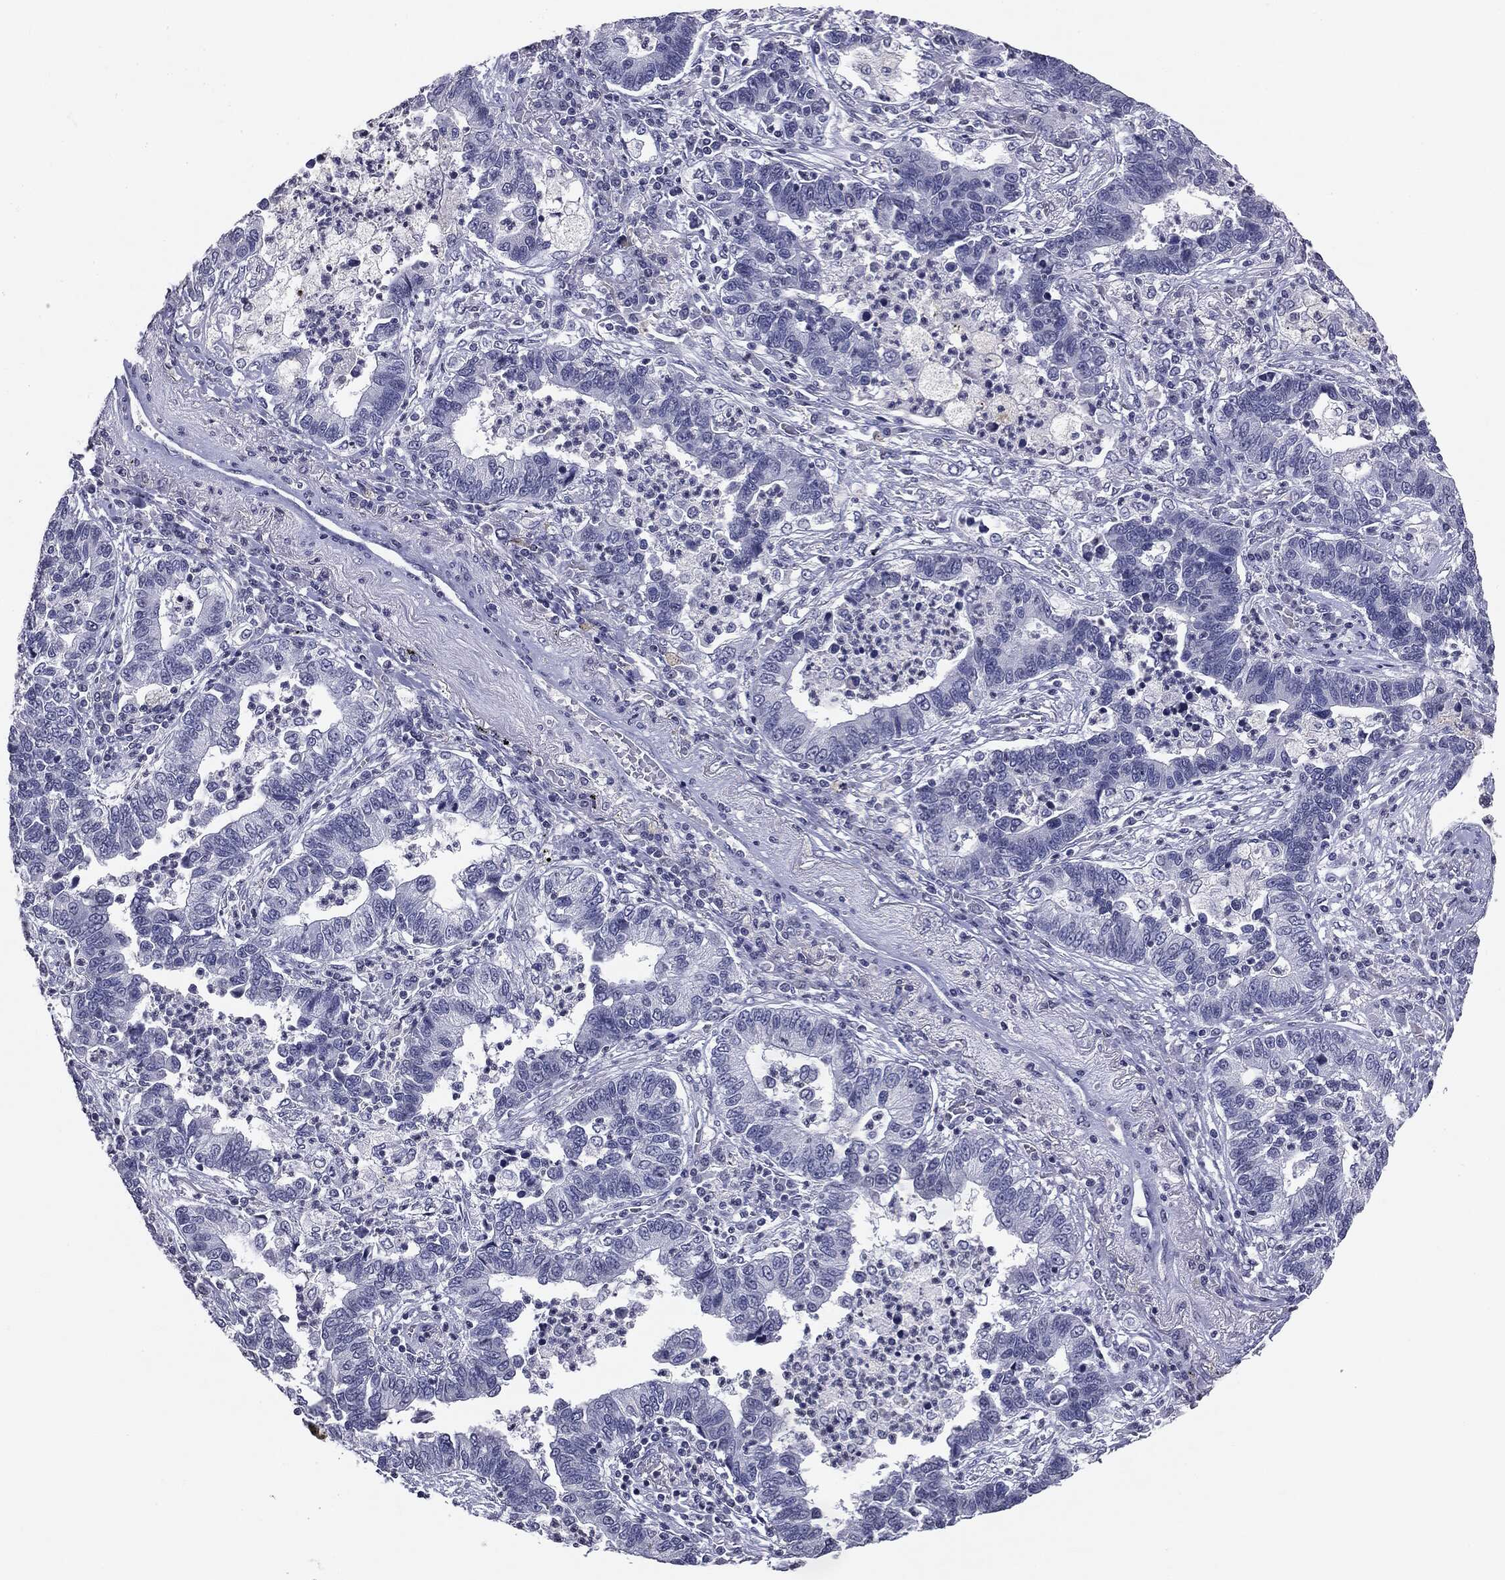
{"staining": {"intensity": "negative", "quantity": "none", "location": "none"}, "tissue": "lung cancer", "cell_type": "Tumor cells", "image_type": "cancer", "snomed": [{"axis": "morphology", "description": "Adenocarcinoma, NOS"}, {"axis": "topography", "description": "Lung"}], "caption": "Tumor cells are negative for brown protein staining in lung cancer (adenocarcinoma).", "gene": "SERPINB4", "patient": {"sex": "female", "age": 57}}